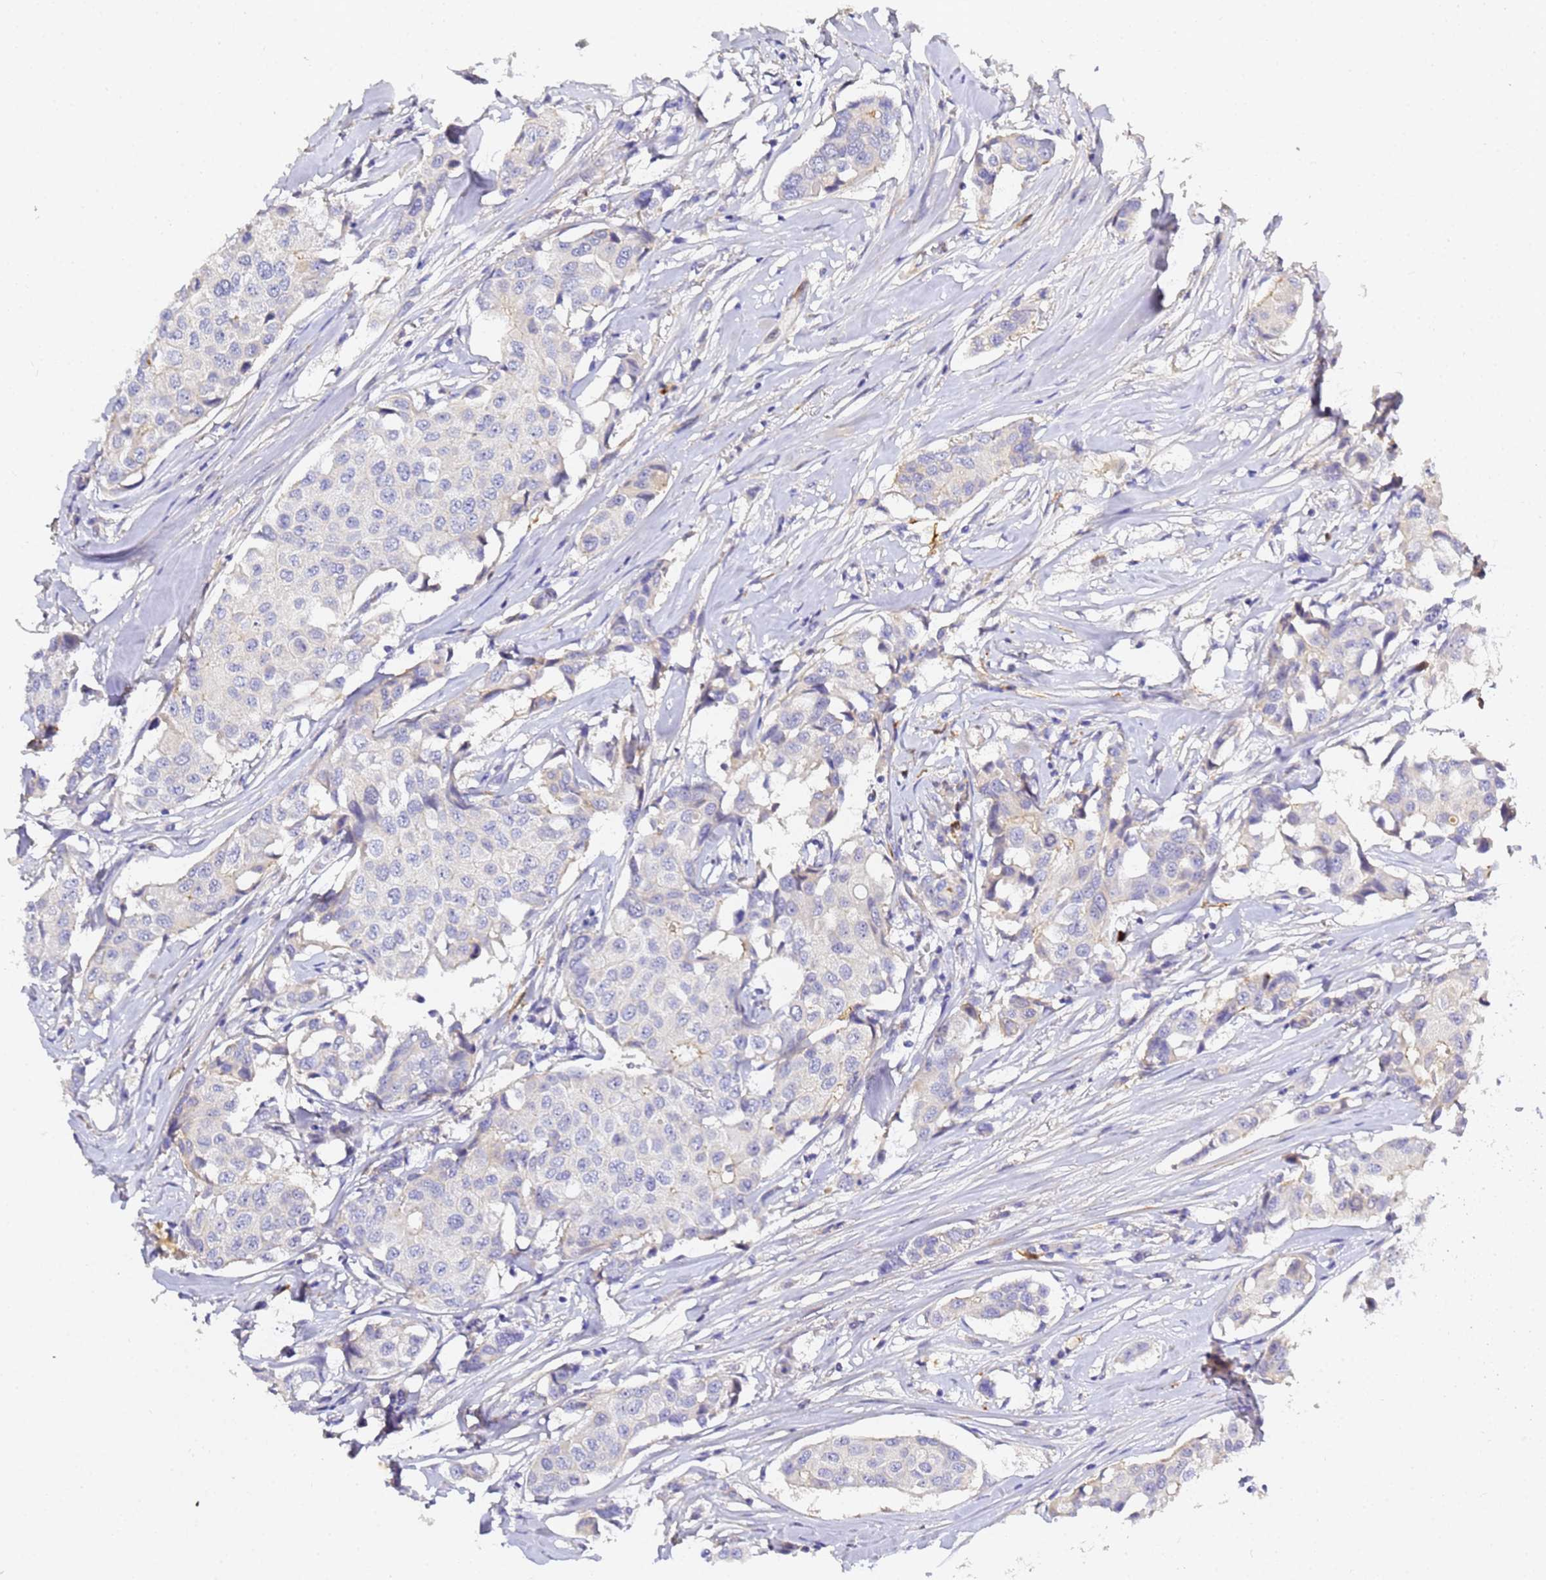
{"staining": {"intensity": "negative", "quantity": "none", "location": "none"}, "tissue": "breast cancer", "cell_type": "Tumor cells", "image_type": "cancer", "snomed": [{"axis": "morphology", "description": "Duct carcinoma"}, {"axis": "topography", "description": "Breast"}], "caption": "Breast cancer (intraductal carcinoma) was stained to show a protein in brown. There is no significant positivity in tumor cells. (Brightfield microscopy of DAB immunohistochemistry at high magnification).", "gene": "CFH", "patient": {"sex": "female", "age": 80}}